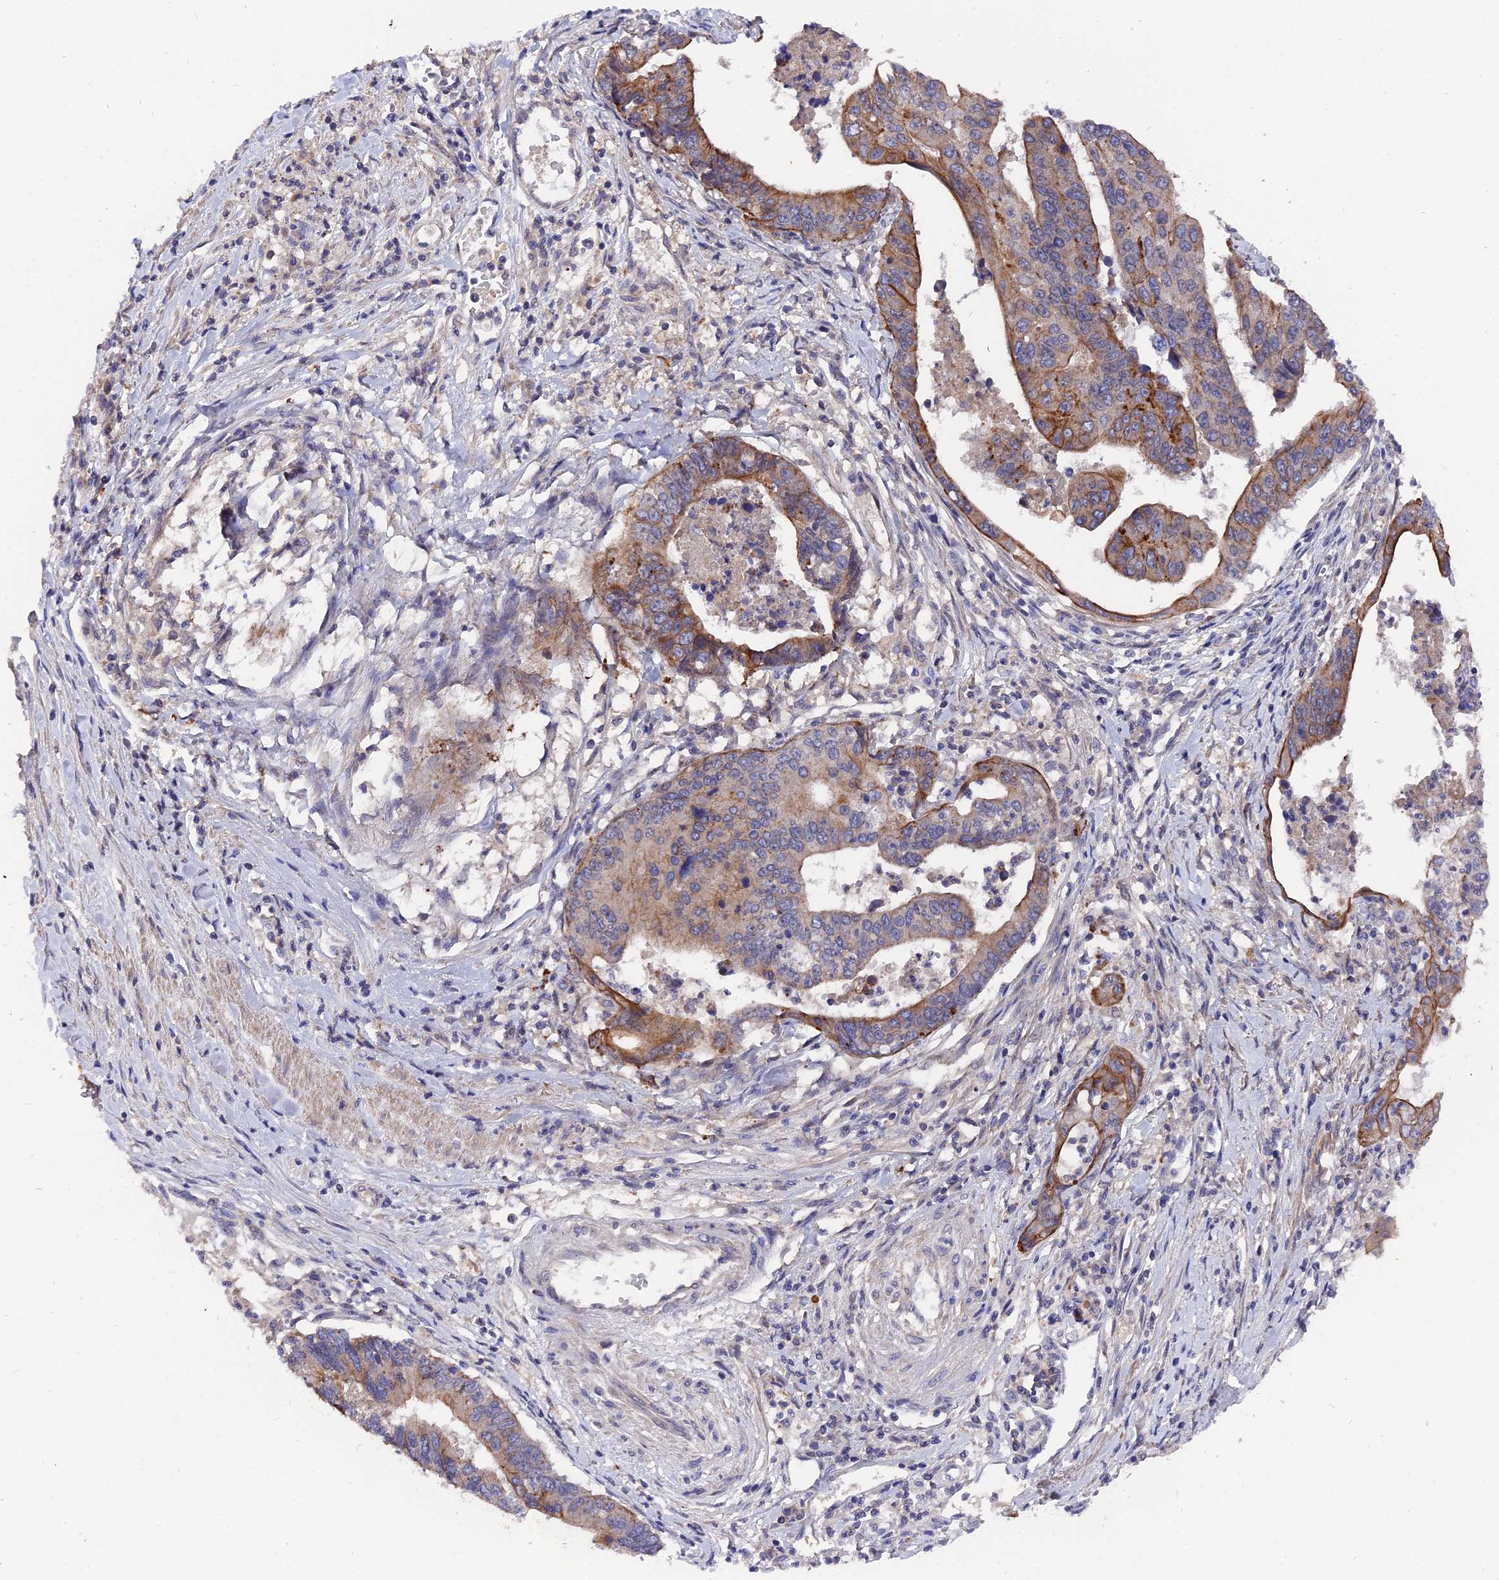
{"staining": {"intensity": "moderate", "quantity": "25%-75%", "location": "cytoplasmic/membranous"}, "tissue": "stomach cancer", "cell_type": "Tumor cells", "image_type": "cancer", "snomed": [{"axis": "morphology", "description": "Adenocarcinoma, NOS"}, {"axis": "topography", "description": "Stomach"}], "caption": "Brown immunohistochemical staining in human stomach cancer demonstrates moderate cytoplasmic/membranous positivity in approximately 25%-75% of tumor cells.", "gene": "ZCCHC2", "patient": {"sex": "male", "age": 59}}